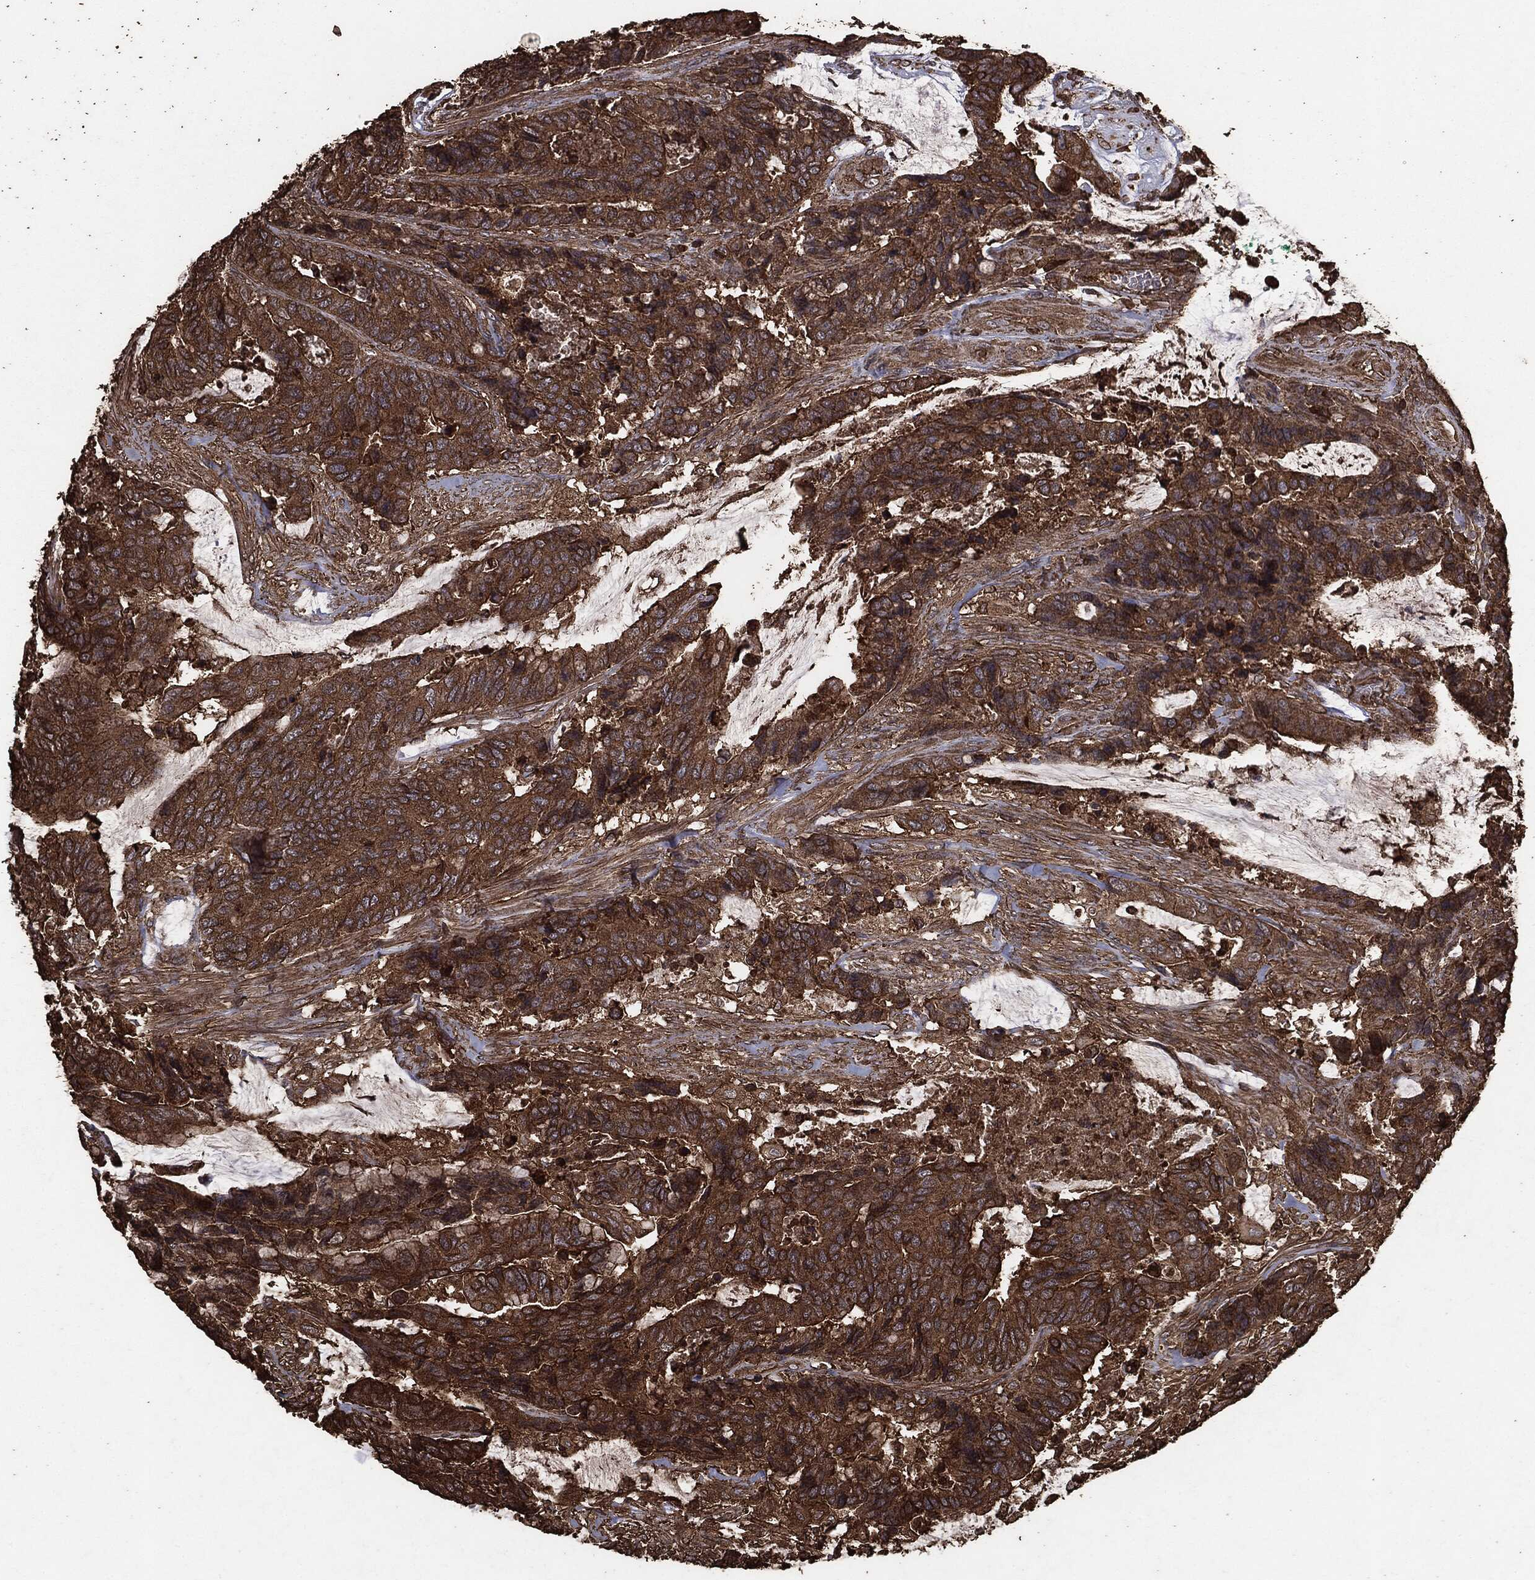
{"staining": {"intensity": "strong", "quantity": ">75%", "location": "cytoplasmic/membranous"}, "tissue": "colorectal cancer", "cell_type": "Tumor cells", "image_type": "cancer", "snomed": [{"axis": "morphology", "description": "Adenocarcinoma, NOS"}, {"axis": "topography", "description": "Rectum"}], "caption": "Immunohistochemical staining of human adenocarcinoma (colorectal) displays high levels of strong cytoplasmic/membranous expression in about >75% of tumor cells.", "gene": "MTOR", "patient": {"sex": "female", "age": 59}}